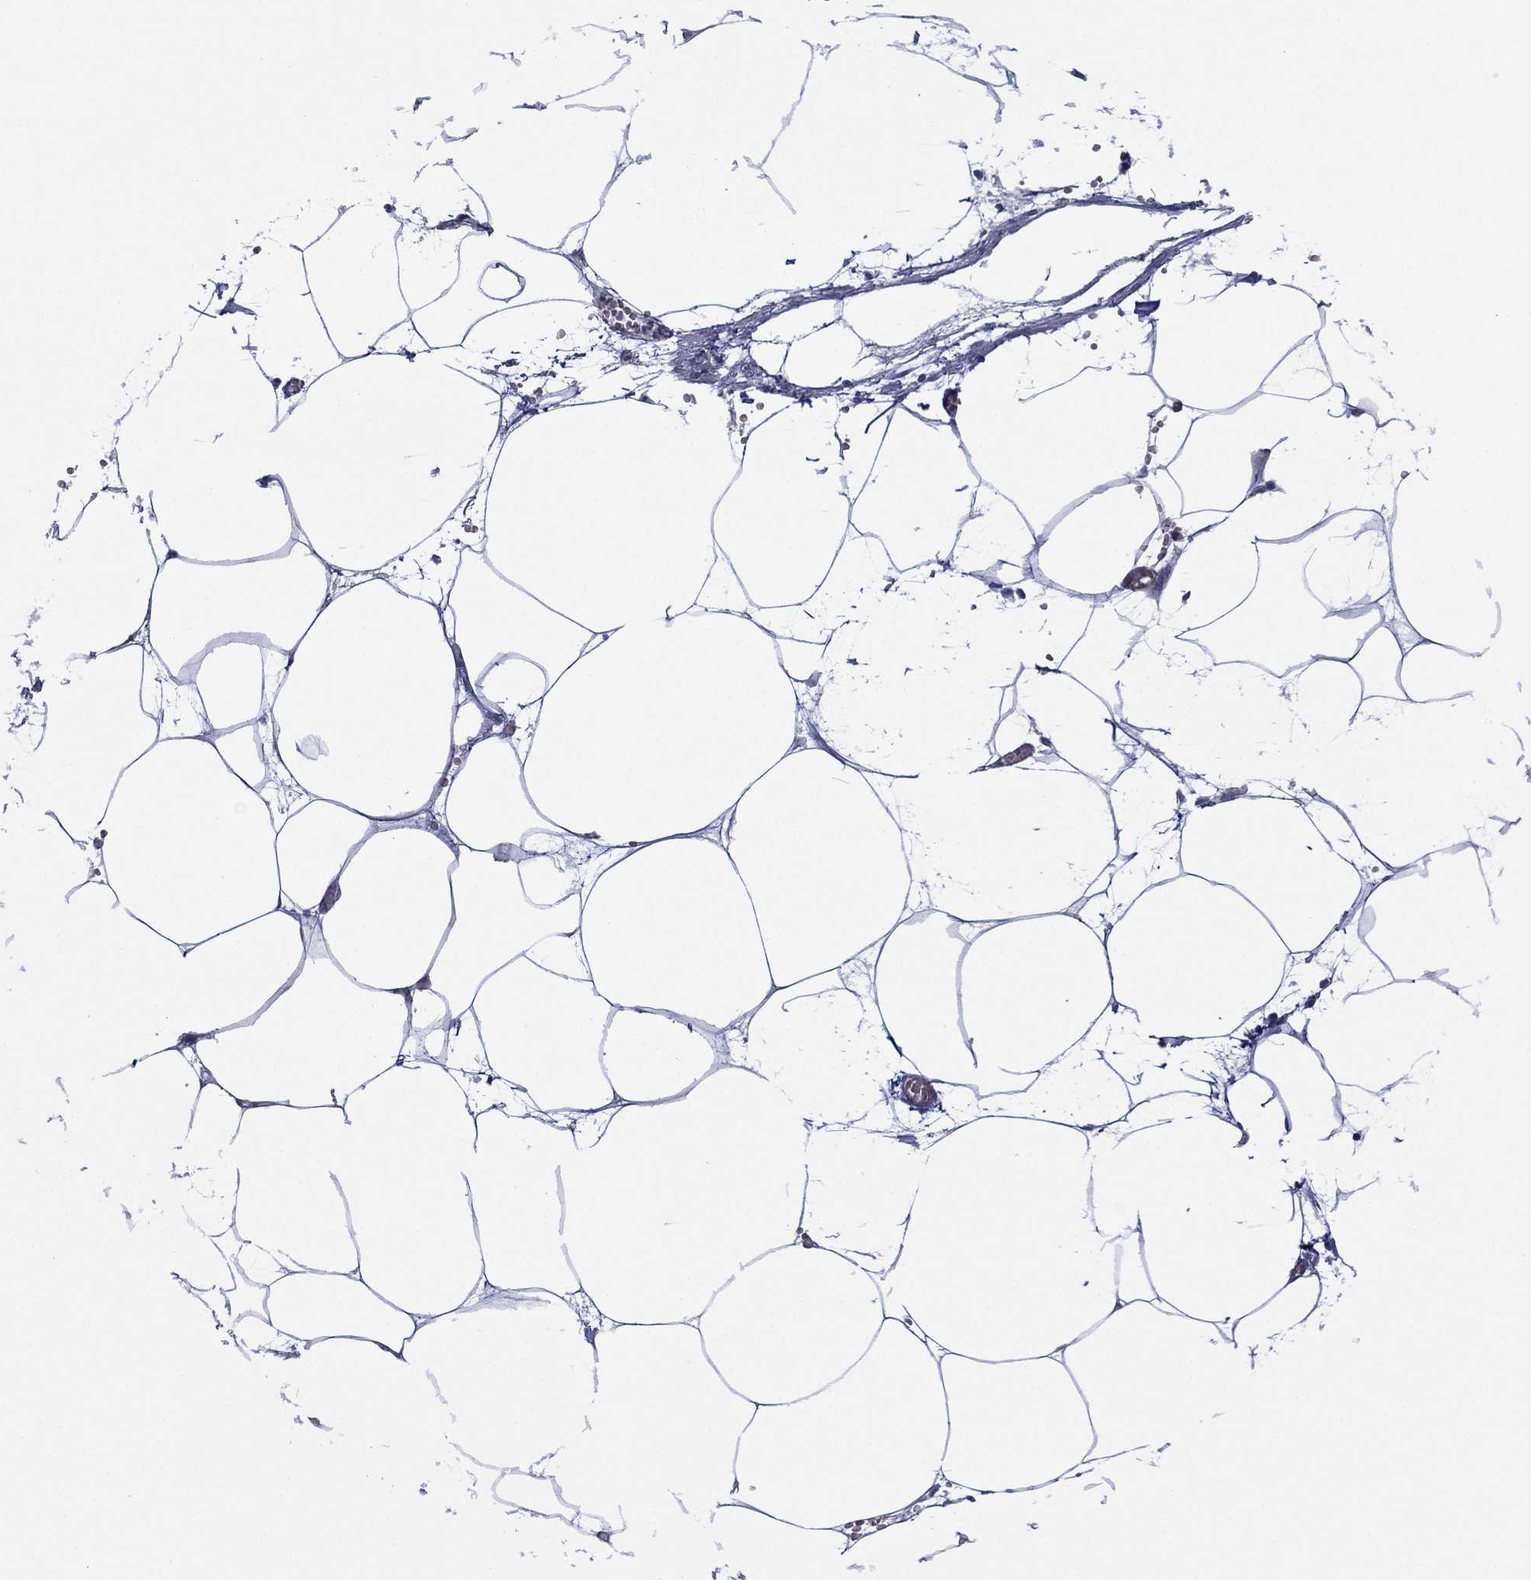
{"staining": {"intensity": "negative", "quantity": "none", "location": "none"}, "tissue": "adipose tissue", "cell_type": "Adipocytes", "image_type": "normal", "snomed": [{"axis": "morphology", "description": "Normal tissue, NOS"}, {"axis": "topography", "description": "Adipose tissue"}, {"axis": "topography", "description": "Pancreas"}, {"axis": "topography", "description": "Peripheral nerve tissue"}], "caption": "DAB (3,3'-diaminobenzidine) immunohistochemical staining of unremarkable human adipose tissue reveals no significant expression in adipocytes. (DAB (3,3'-diaminobenzidine) immunohistochemistry with hematoxylin counter stain).", "gene": "GSE1", "patient": {"sex": "female", "age": 58}}